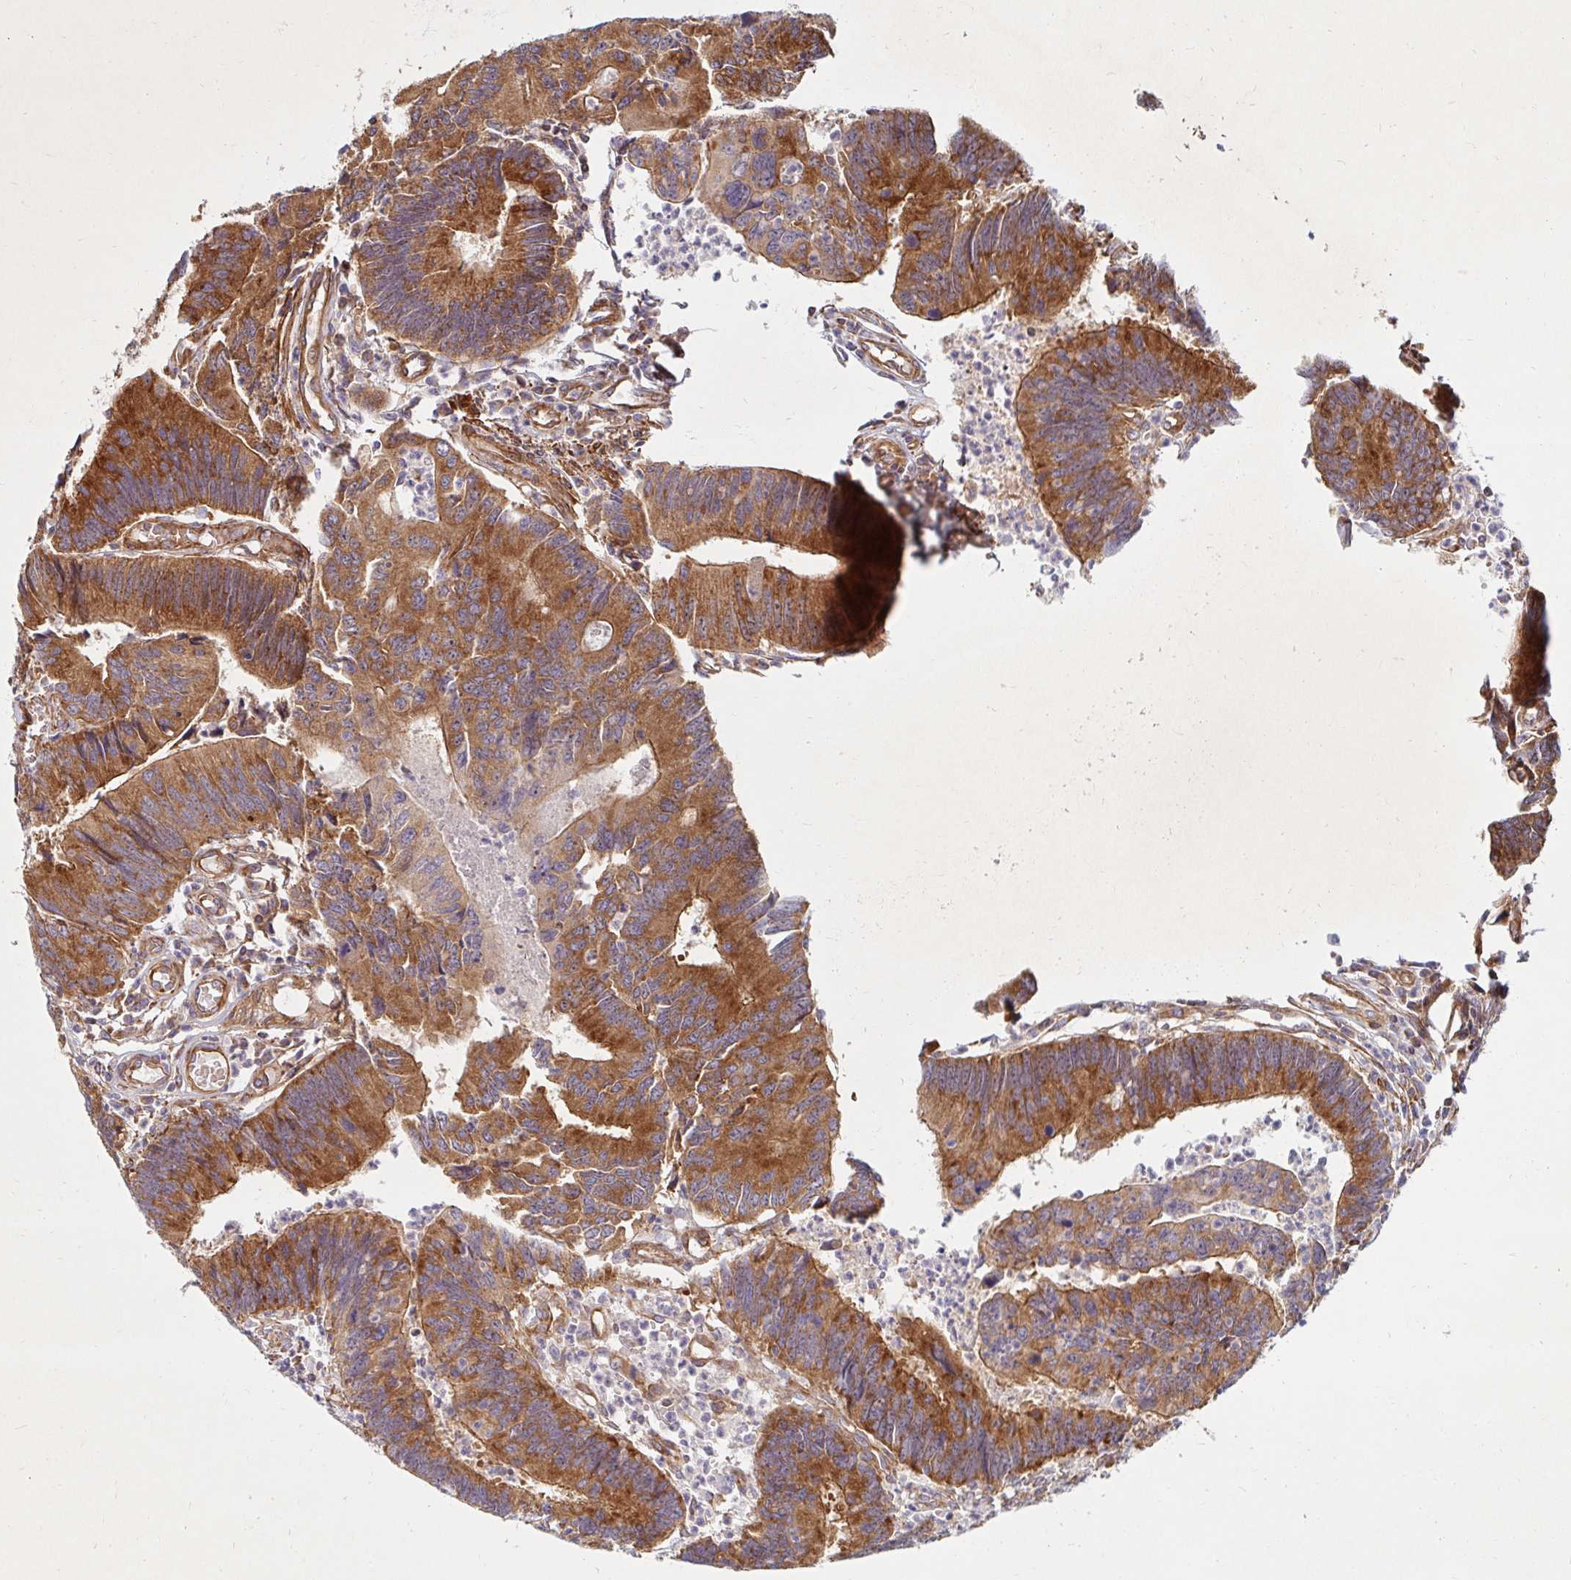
{"staining": {"intensity": "moderate", "quantity": ">75%", "location": "cytoplasmic/membranous"}, "tissue": "colorectal cancer", "cell_type": "Tumor cells", "image_type": "cancer", "snomed": [{"axis": "morphology", "description": "Adenocarcinoma, NOS"}, {"axis": "topography", "description": "Colon"}], "caption": "Immunohistochemistry staining of colorectal cancer (adenocarcinoma), which demonstrates medium levels of moderate cytoplasmic/membranous expression in about >75% of tumor cells indicating moderate cytoplasmic/membranous protein staining. The staining was performed using DAB (3,3'-diaminobenzidine) (brown) for protein detection and nuclei were counterstained in hematoxylin (blue).", "gene": "BTF3", "patient": {"sex": "female", "age": 67}}